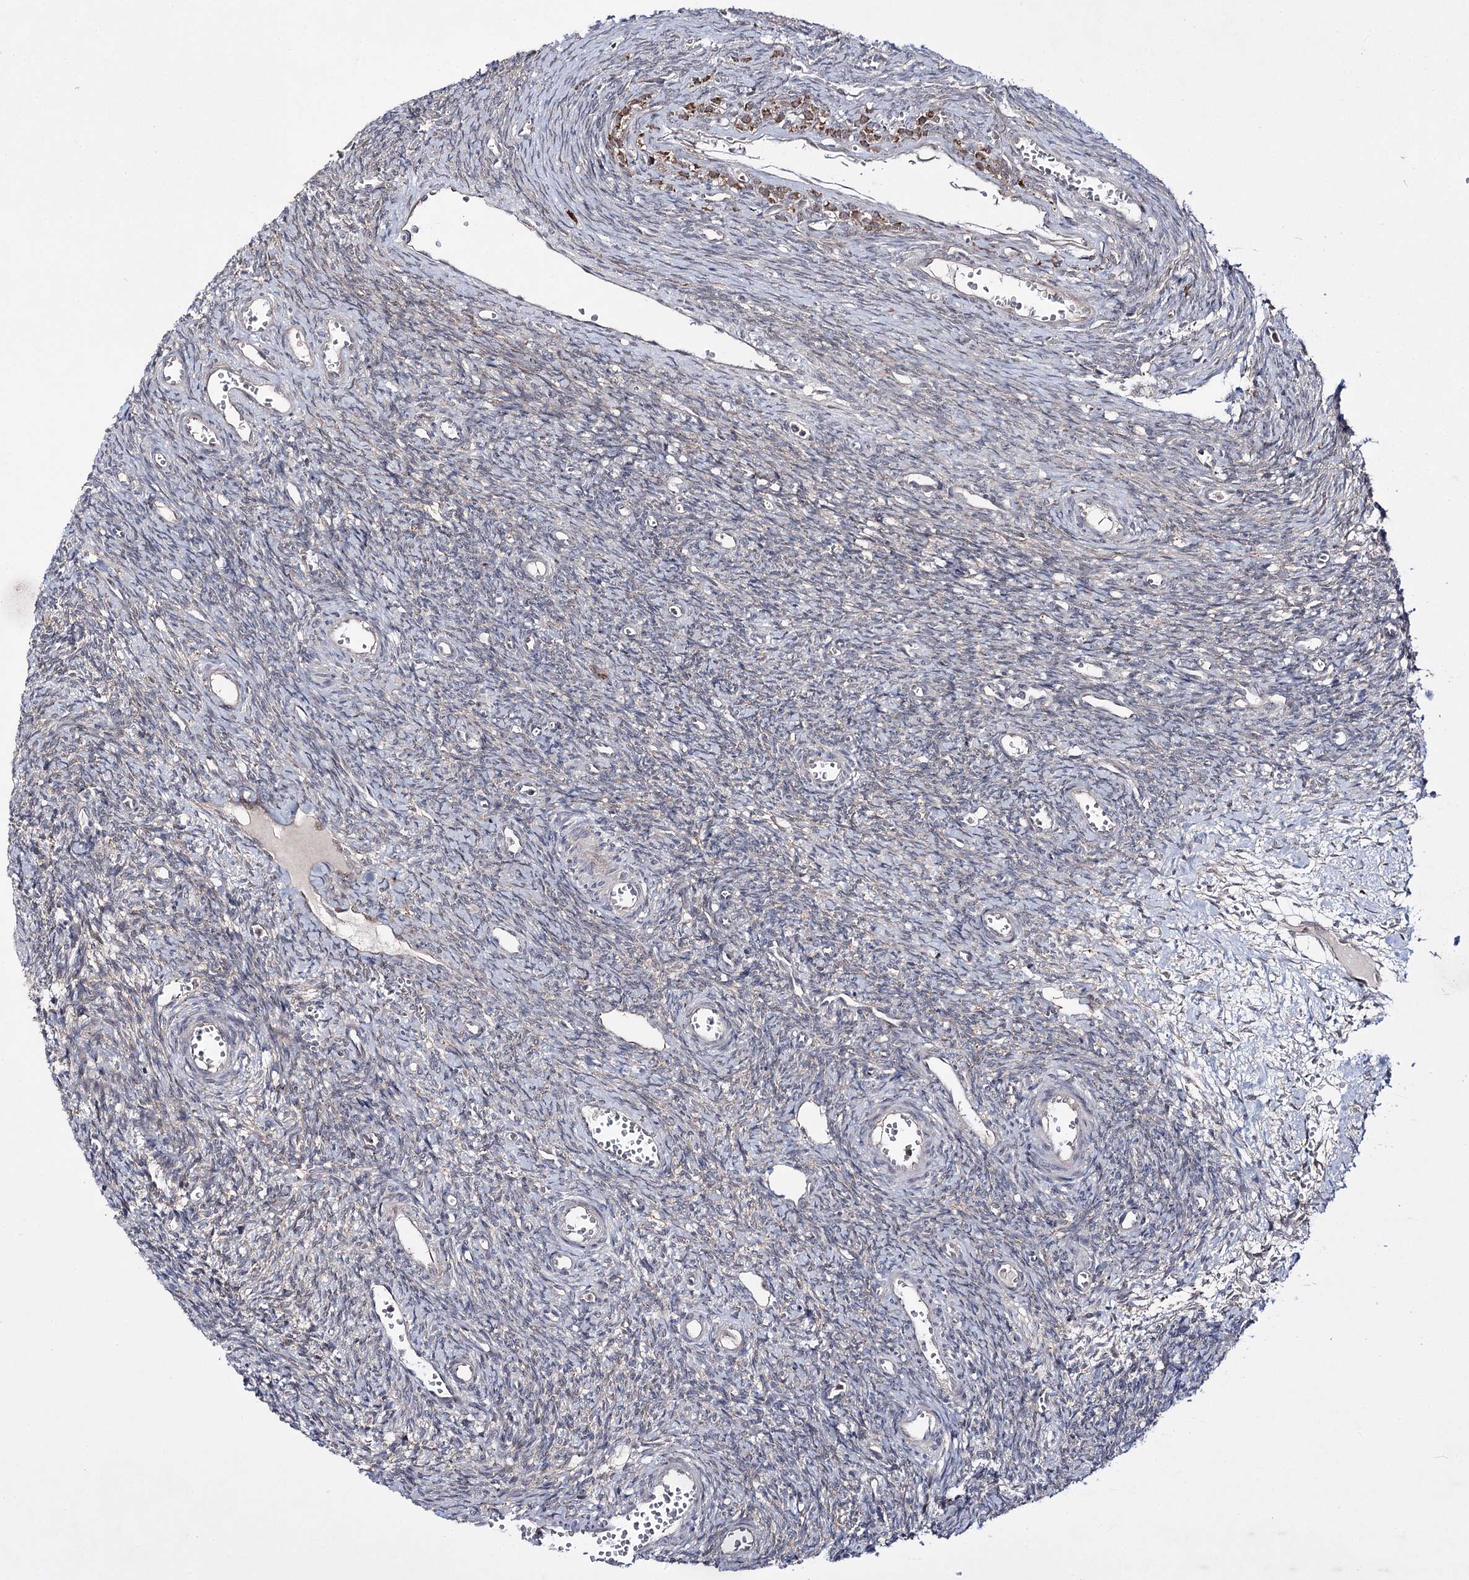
{"staining": {"intensity": "negative", "quantity": "none", "location": "none"}, "tissue": "ovary", "cell_type": "Ovarian stroma cells", "image_type": "normal", "snomed": [{"axis": "morphology", "description": "Normal tissue, NOS"}, {"axis": "topography", "description": "Ovary"}], "caption": "Immunohistochemical staining of normal ovary shows no significant positivity in ovarian stroma cells.", "gene": "HOXC11", "patient": {"sex": "female", "age": 39}}